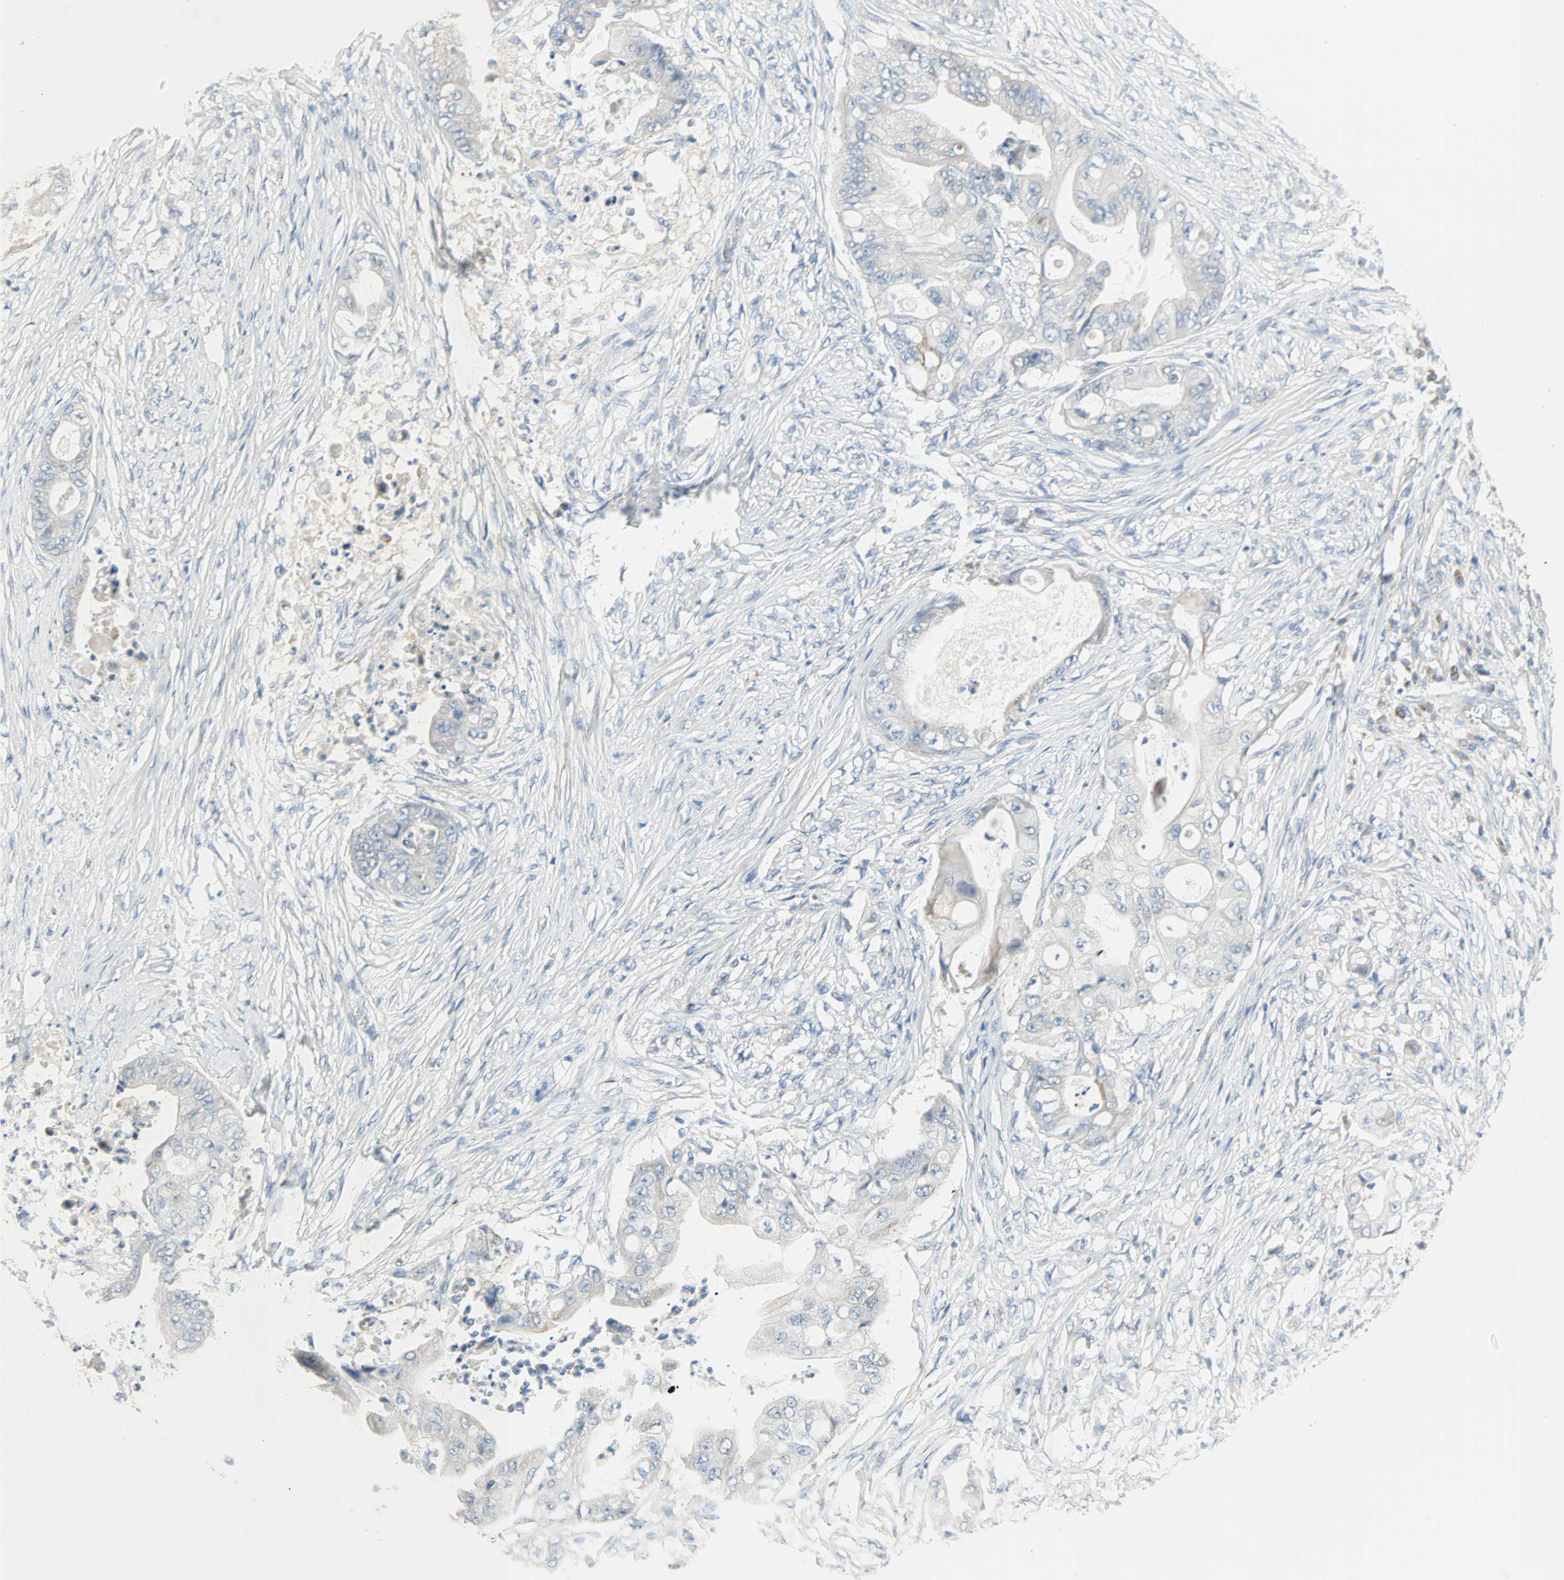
{"staining": {"intensity": "moderate", "quantity": "<25%", "location": "cytoplasmic/membranous"}, "tissue": "stomach cancer", "cell_type": "Tumor cells", "image_type": "cancer", "snomed": [{"axis": "morphology", "description": "Adenocarcinoma, NOS"}, {"axis": "topography", "description": "Stomach"}], "caption": "The image exhibits a brown stain indicating the presence of a protein in the cytoplasmic/membranous of tumor cells in adenocarcinoma (stomach).", "gene": "ACVRL1", "patient": {"sex": "female", "age": 73}}